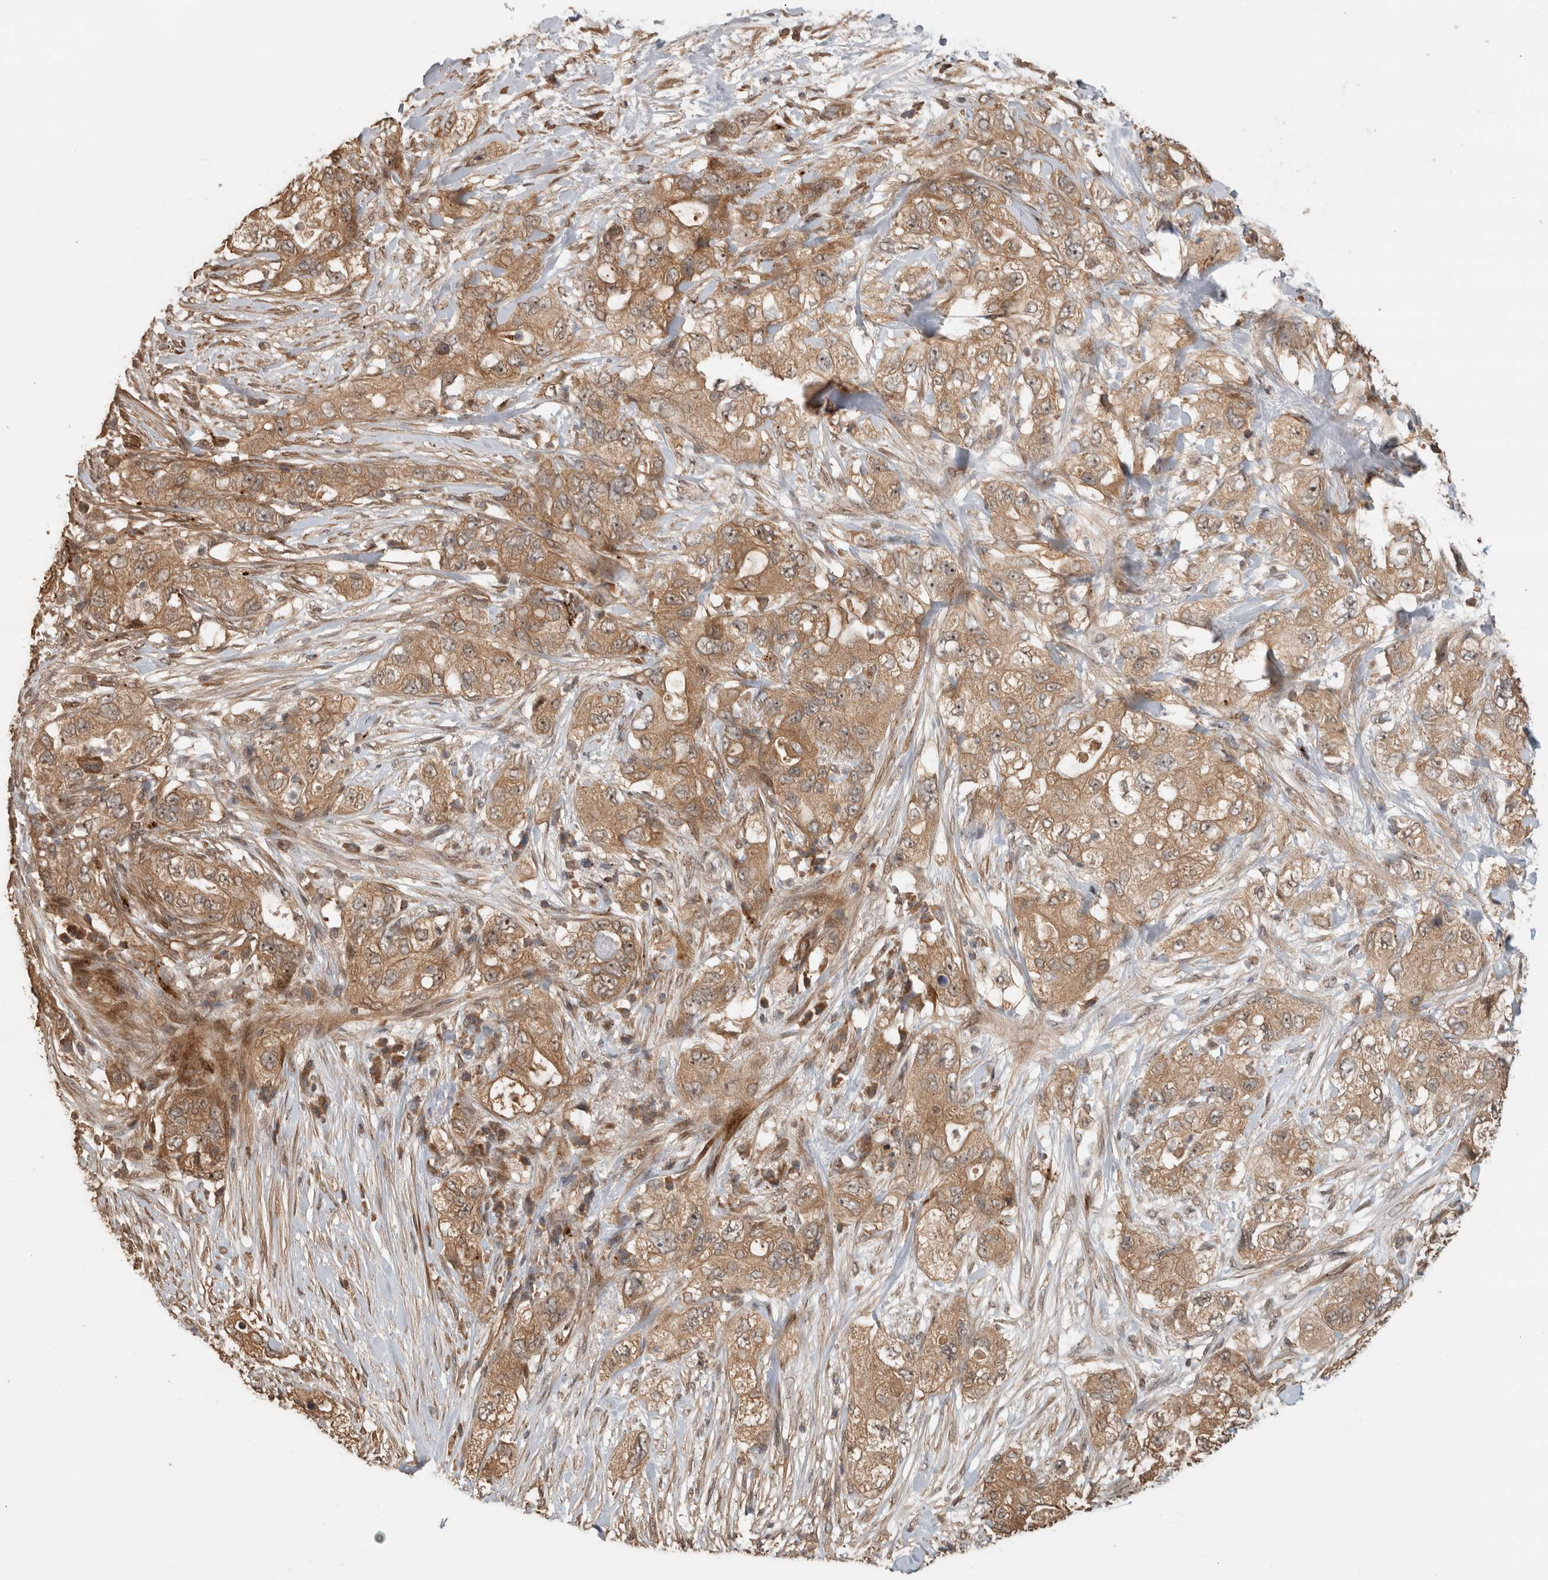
{"staining": {"intensity": "moderate", "quantity": ">75%", "location": "cytoplasmic/membranous,nuclear"}, "tissue": "pancreatic cancer", "cell_type": "Tumor cells", "image_type": "cancer", "snomed": [{"axis": "morphology", "description": "Adenocarcinoma, NOS"}, {"axis": "topography", "description": "Pancreas"}], "caption": "A brown stain labels moderate cytoplasmic/membranous and nuclear expression of a protein in pancreatic adenocarcinoma tumor cells.", "gene": "PITPNC1", "patient": {"sex": "female", "age": 73}}